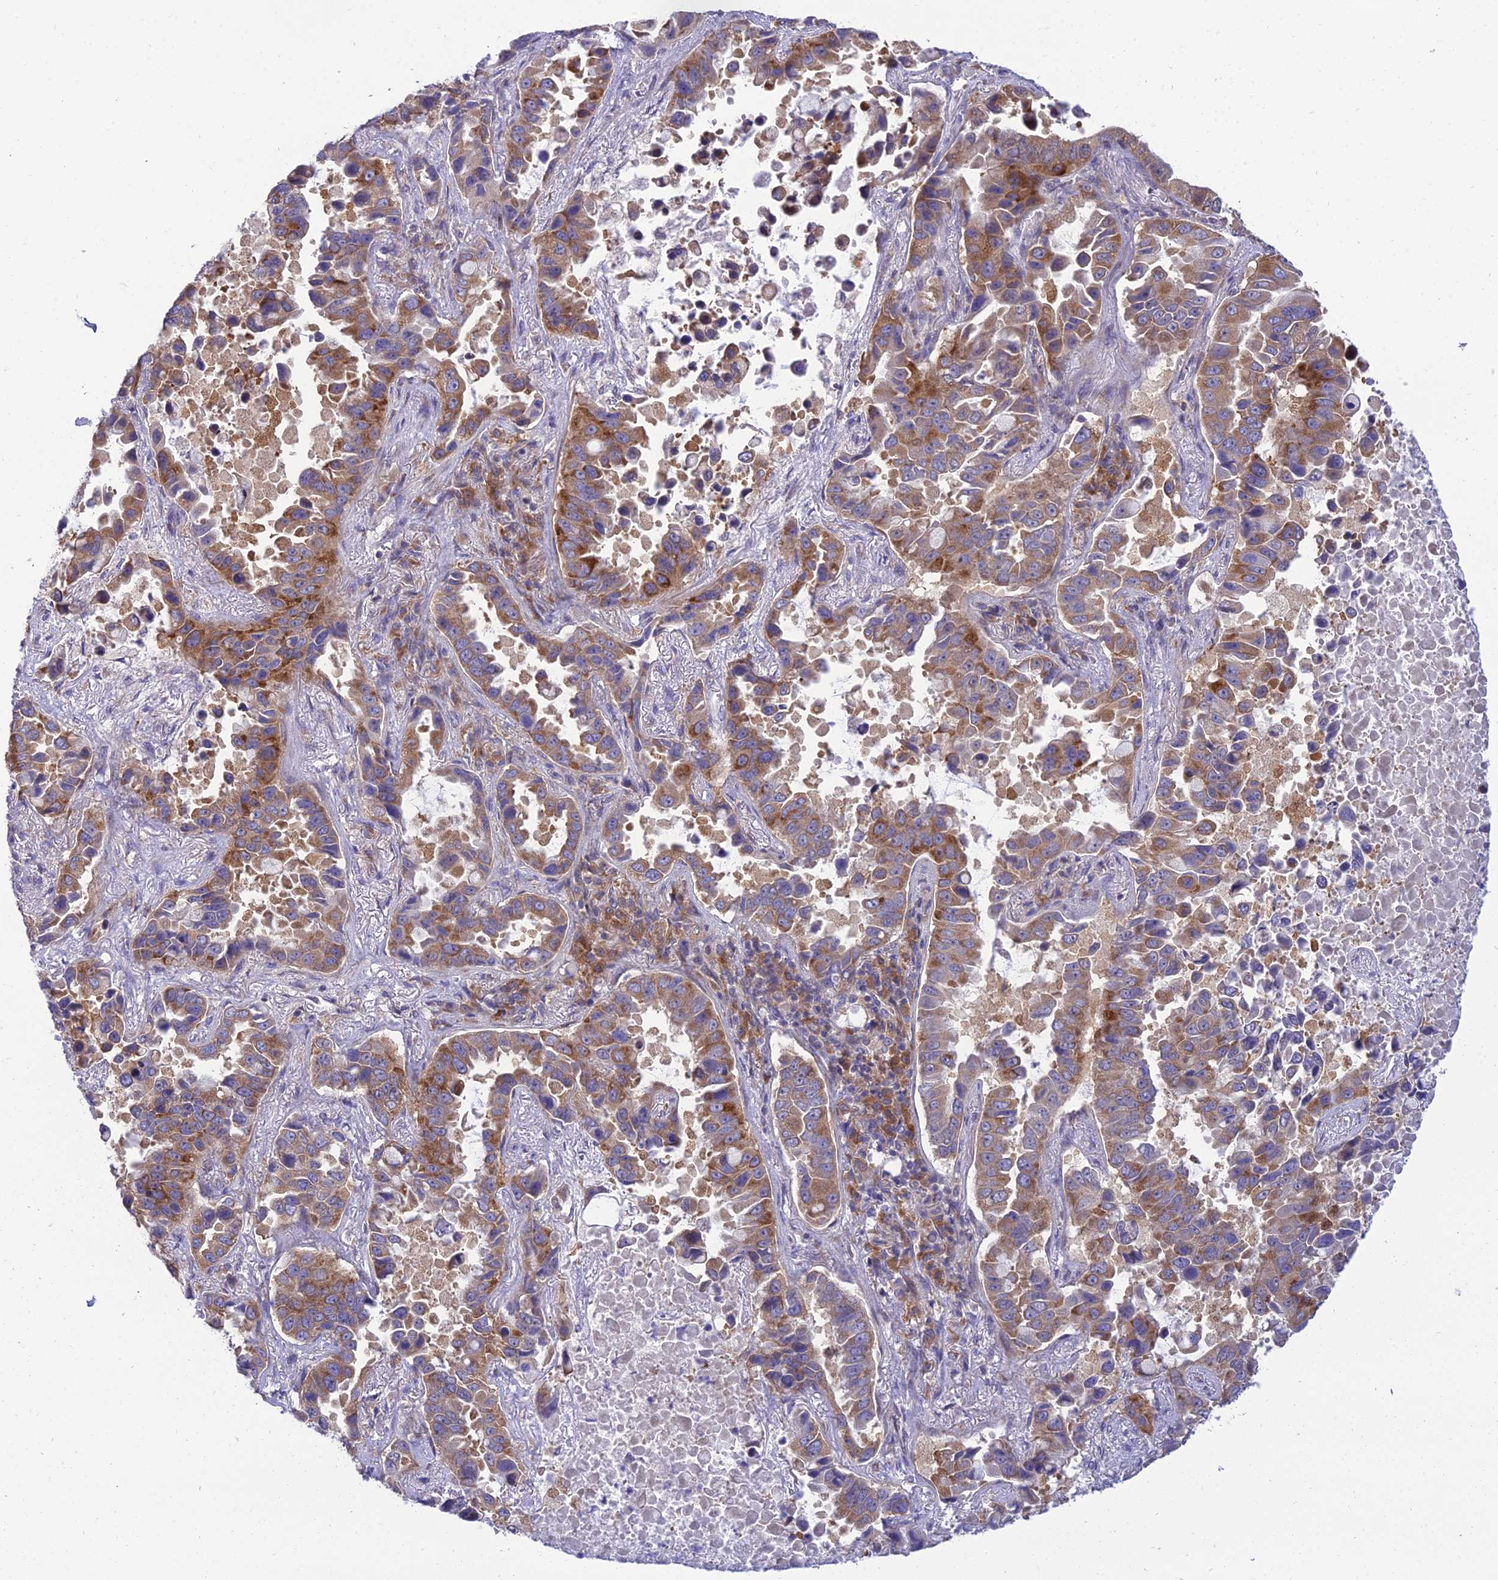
{"staining": {"intensity": "moderate", "quantity": "25%-75%", "location": "cytoplasmic/membranous"}, "tissue": "lung cancer", "cell_type": "Tumor cells", "image_type": "cancer", "snomed": [{"axis": "morphology", "description": "Adenocarcinoma, NOS"}, {"axis": "topography", "description": "Lung"}], "caption": "A photomicrograph showing moderate cytoplasmic/membranous positivity in approximately 25%-75% of tumor cells in lung cancer (adenocarcinoma), as visualized by brown immunohistochemical staining.", "gene": "CLCN7", "patient": {"sex": "male", "age": 64}}